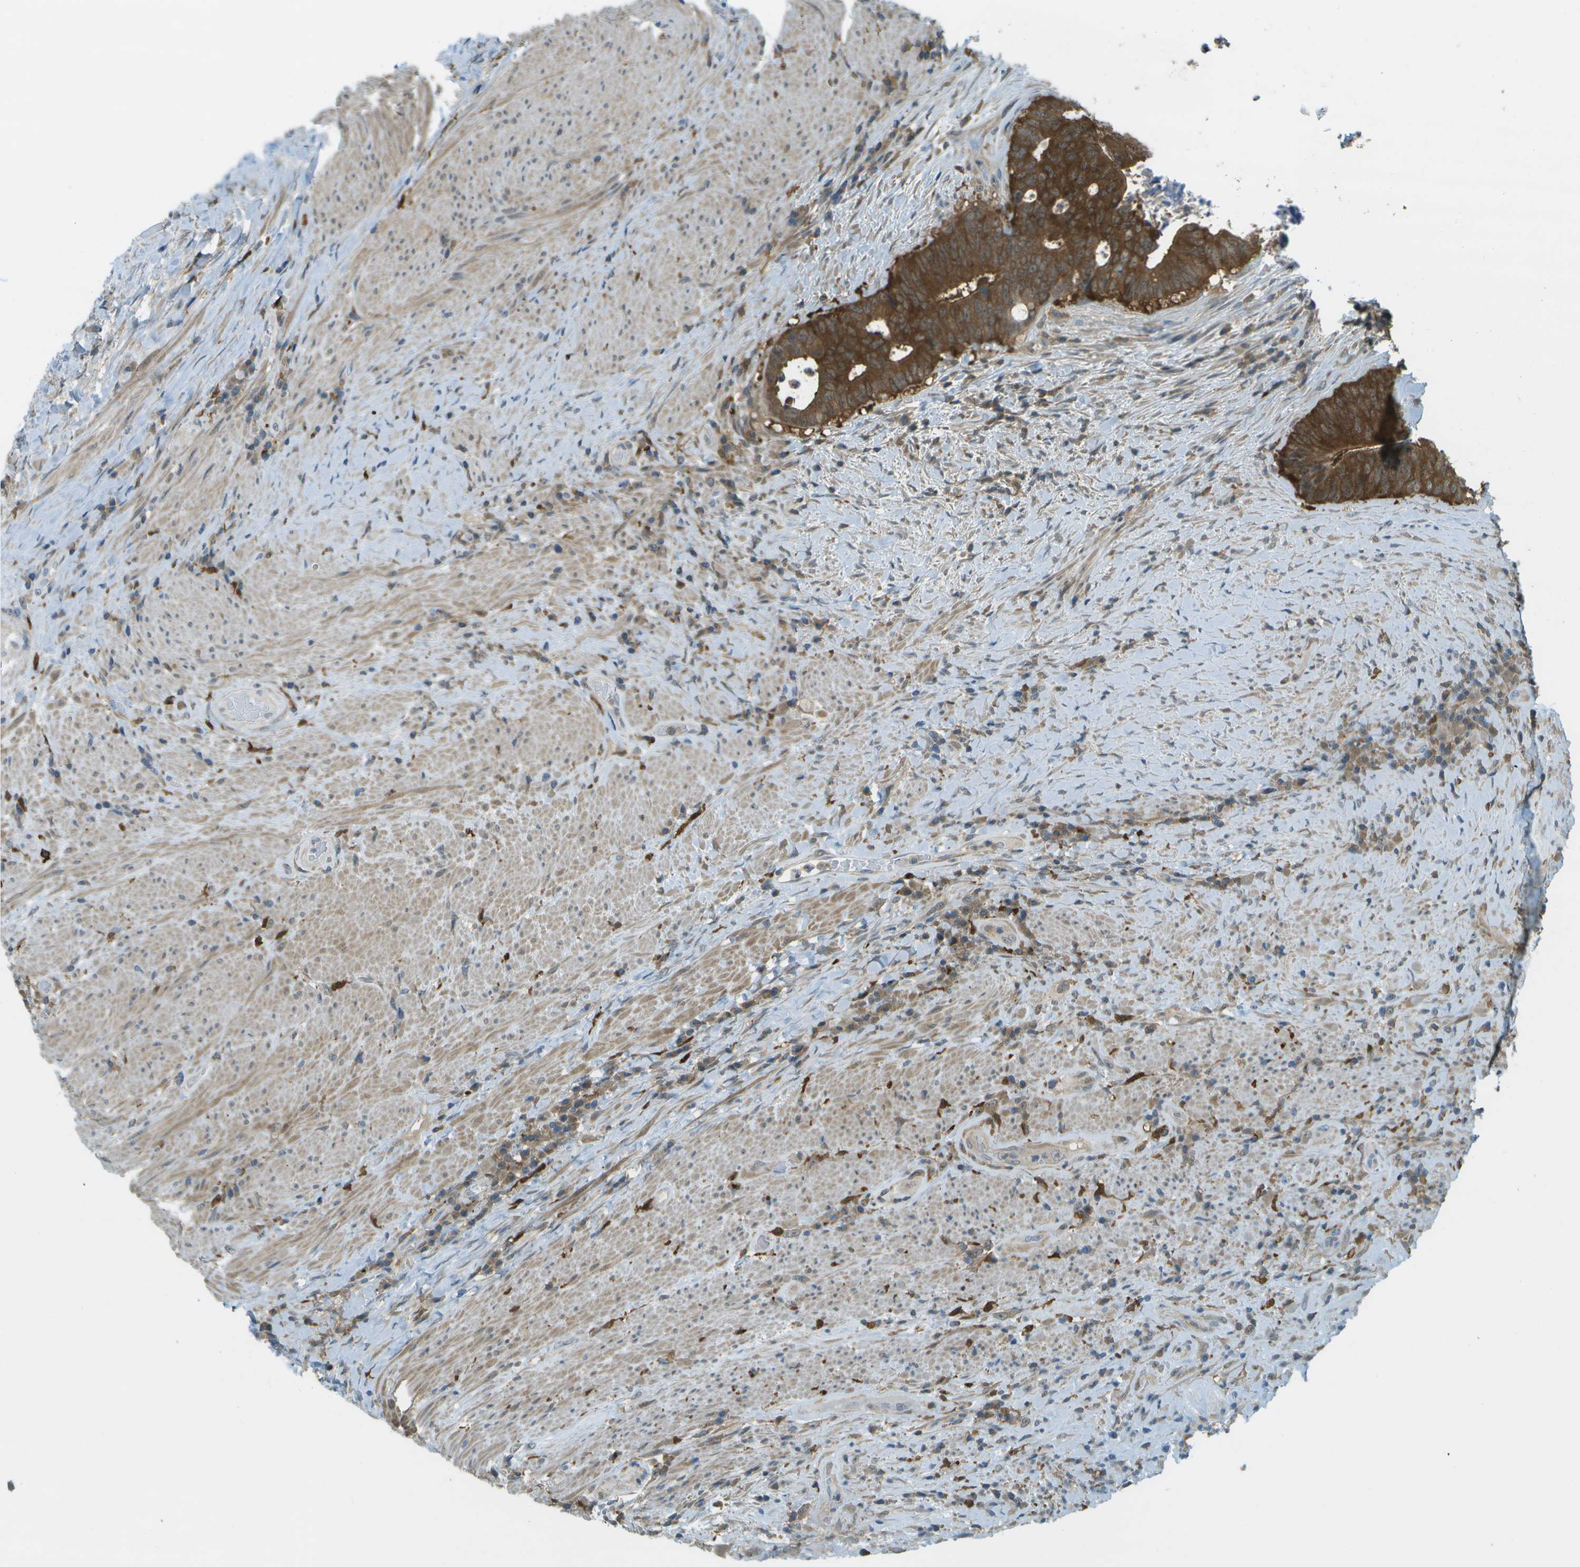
{"staining": {"intensity": "strong", "quantity": ">75%", "location": "cytoplasmic/membranous"}, "tissue": "colorectal cancer", "cell_type": "Tumor cells", "image_type": "cancer", "snomed": [{"axis": "morphology", "description": "Adenocarcinoma, NOS"}, {"axis": "topography", "description": "Rectum"}], "caption": "There is high levels of strong cytoplasmic/membranous positivity in tumor cells of colorectal cancer, as demonstrated by immunohistochemical staining (brown color).", "gene": "CDH23", "patient": {"sex": "male", "age": 72}}